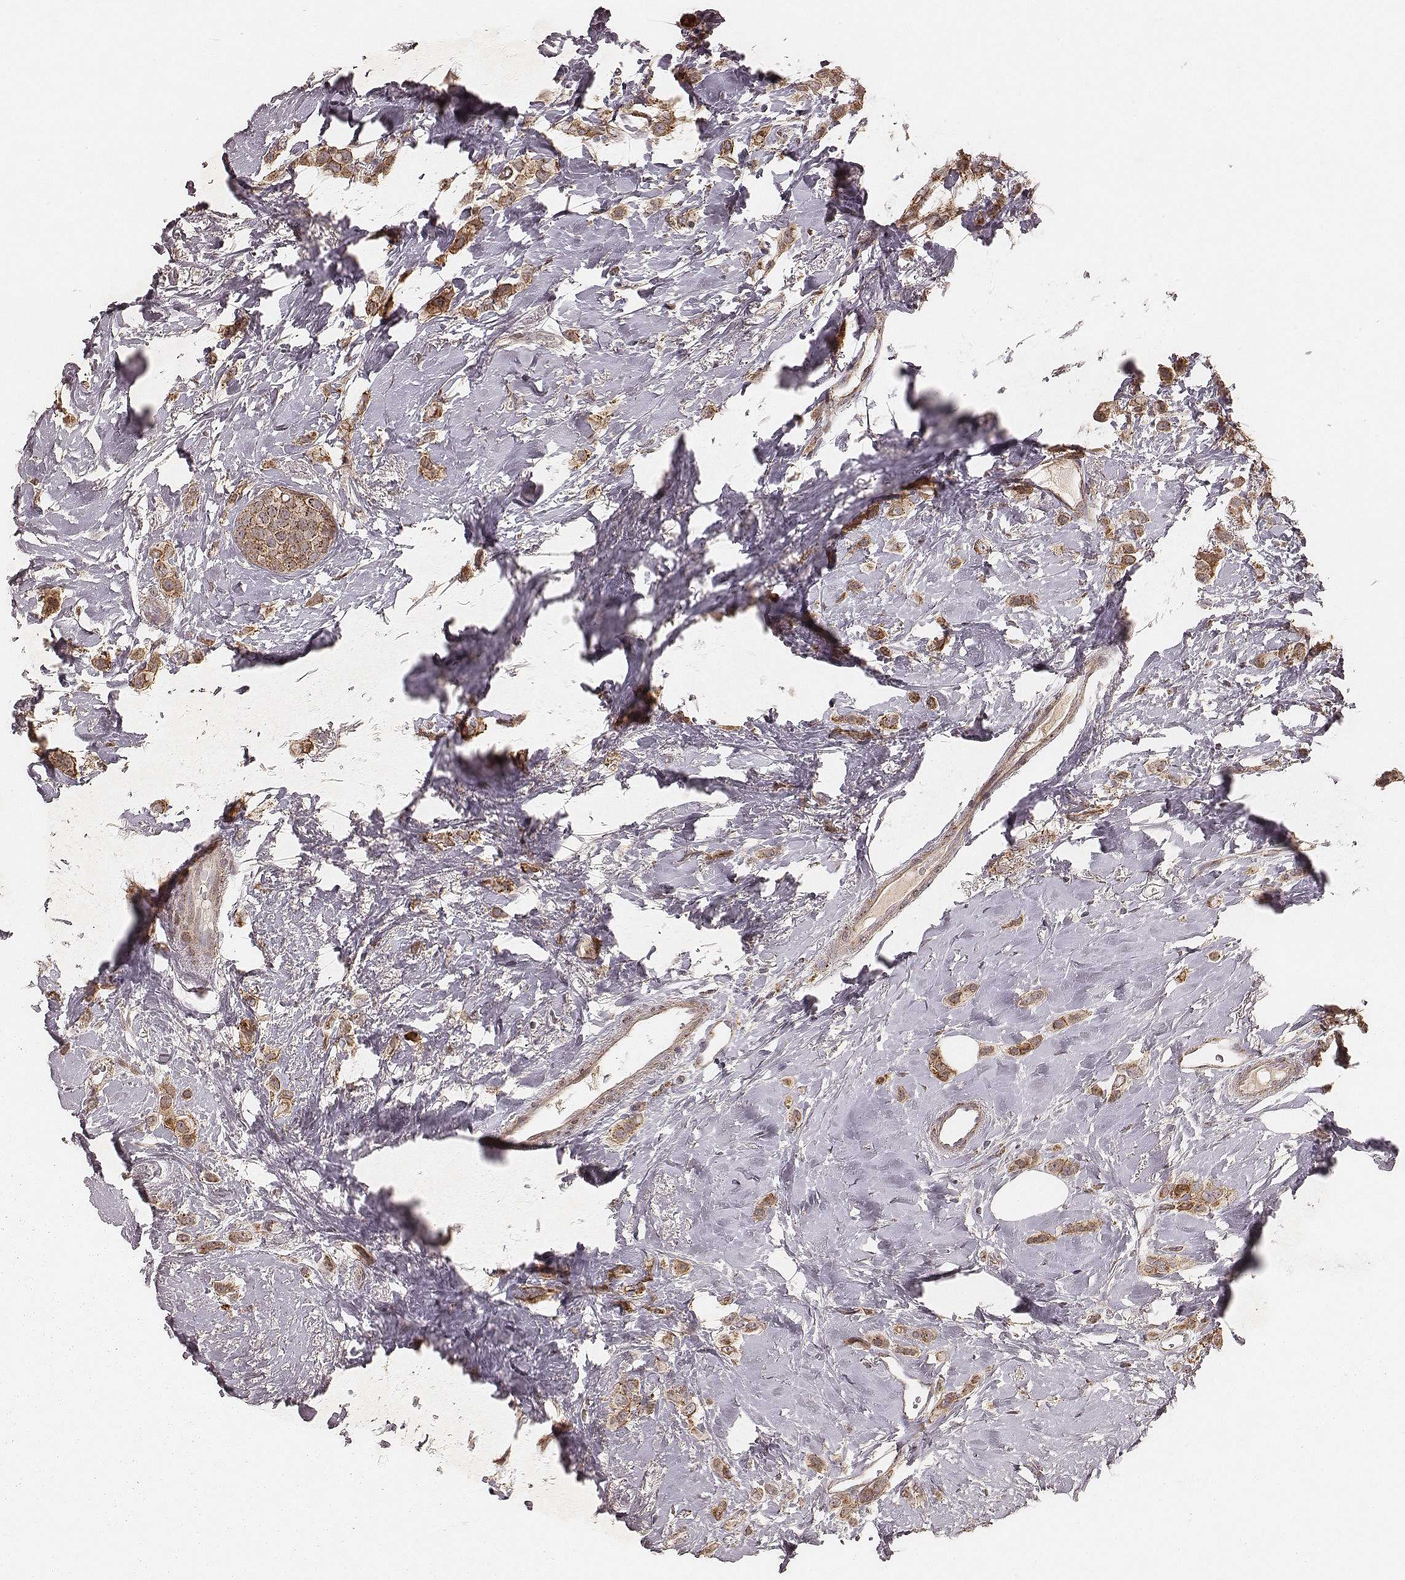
{"staining": {"intensity": "moderate", "quantity": ">75%", "location": "cytoplasmic/membranous"}, "tissue": "breast cancer", "cell_type": "Tumor cells", "image_type": "cancer", "snomed": [{"axis": "morphology", "description": "Lobular carcinoma"}, {"axis": "topography", "description": "Breast"}], "caption": "Moderate cytoplasmic/membranous expression is identified in approximately >75% of tumor cells in breast cancer (lobular carcinoma).", "gene": "NDUFA7", "patient": {"sex": "female", "age": 66}}